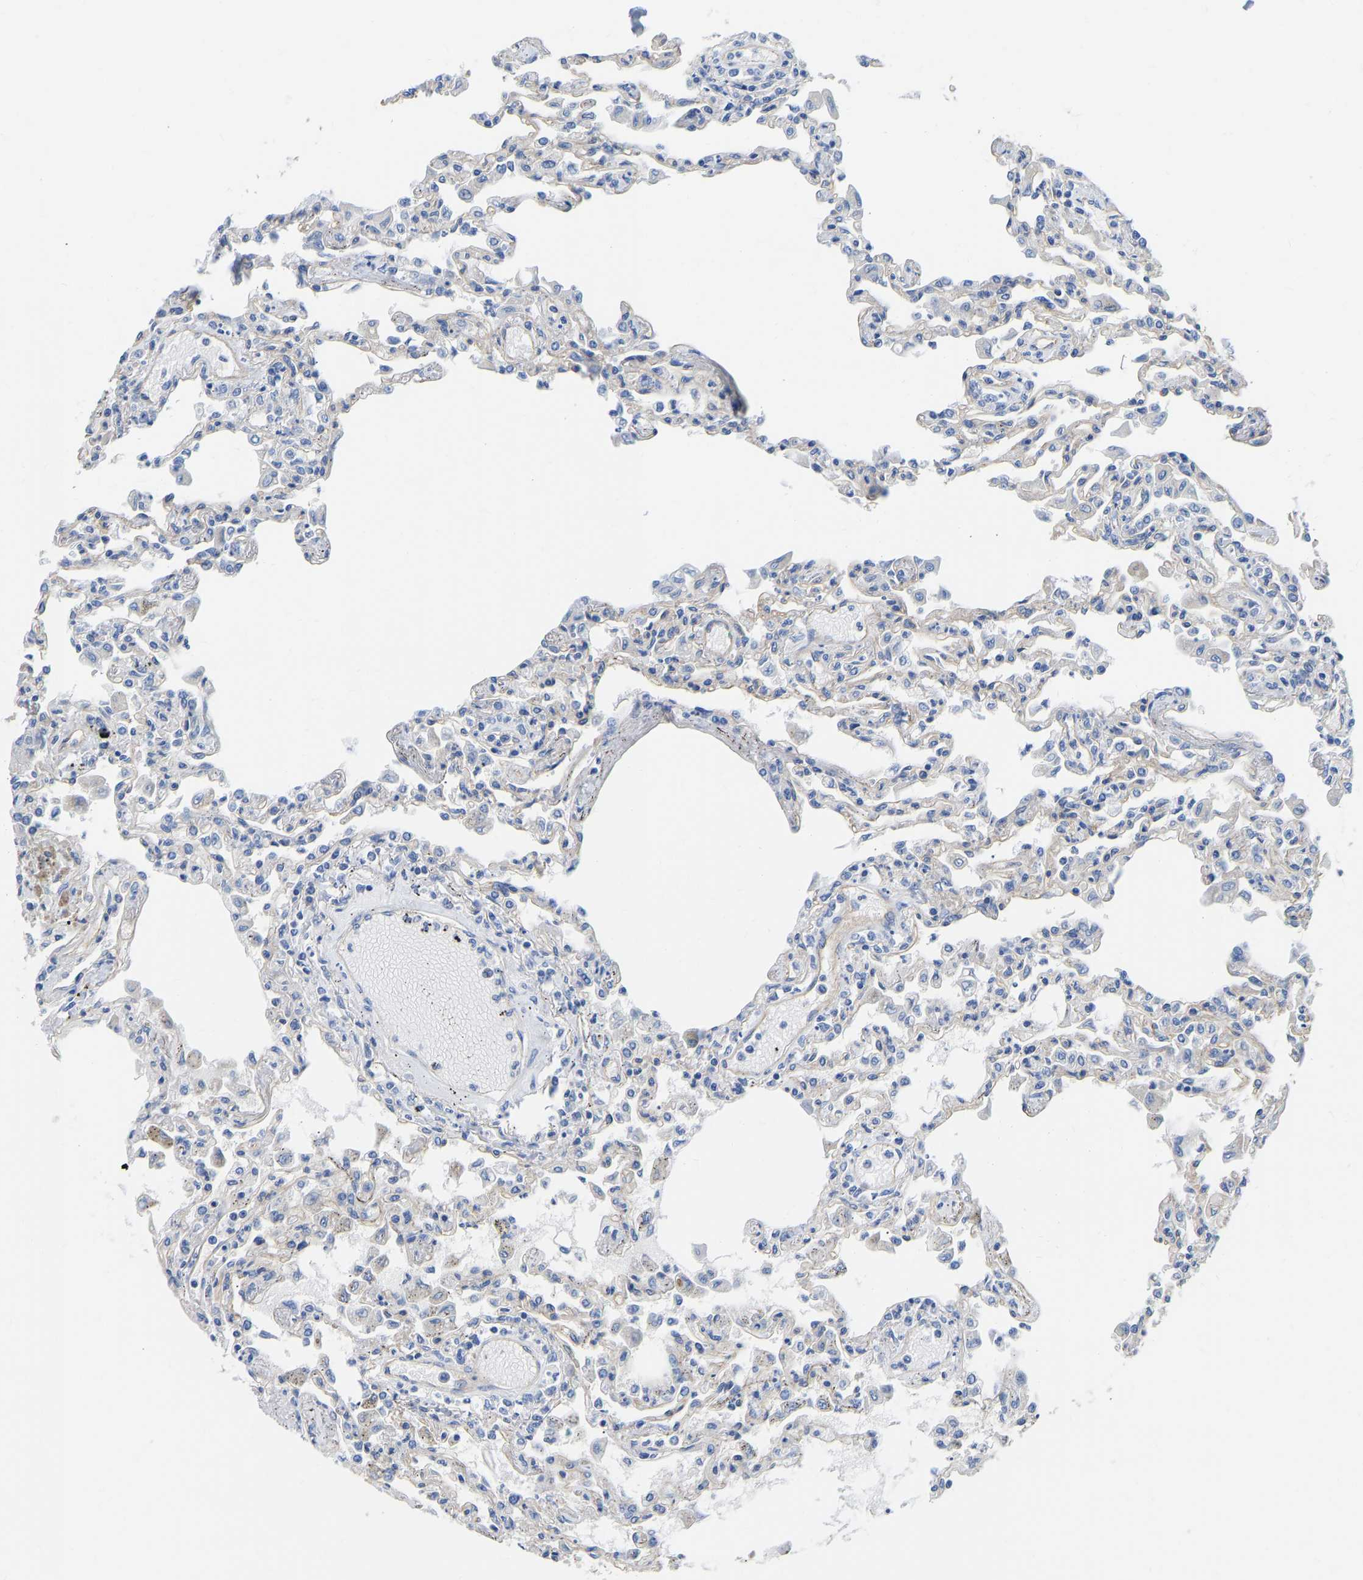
{"staining": {"intensity": "negative", "quantity": "none", "location": "none"}, "tissue": "lung", "cell_type": "Alveolar cells", "image_type": "normal", "snomed": [{"axis": "morphology", "description": "Normal tissue, NOS"}, {"axis": "topography", "description": "Bronchus"}, {"axis": "topography", "description": "Lung"}], "caption": "Immunohistochemical staining of benign lung reveals no significant positivity in alveolar cells.", "gene": "CHAD", "patient": {"sex": "female", "age": 49}}